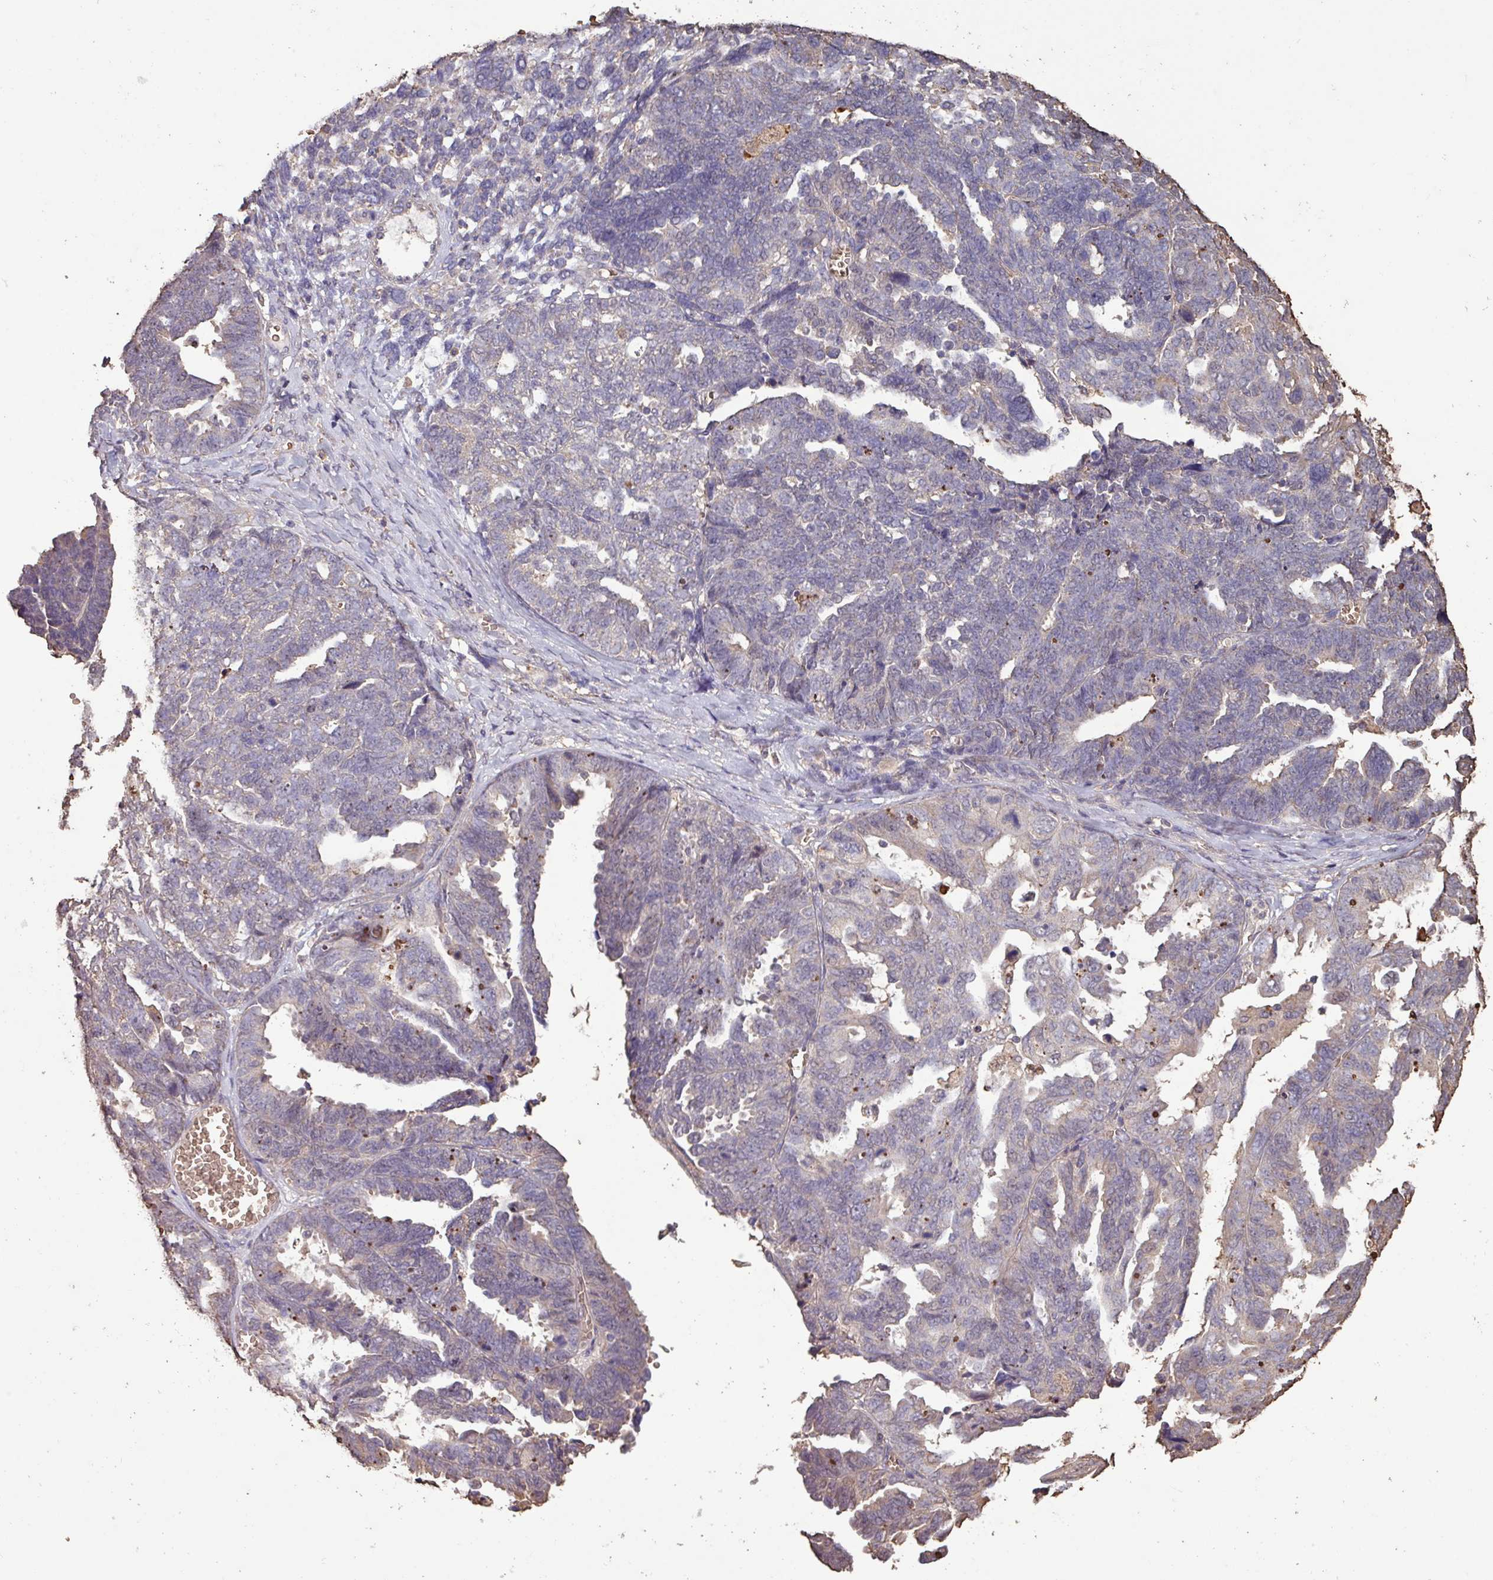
{"staining": {"intensity": "negative", "quantity": "none", "location": "none"}, "tissue": "ovarian cancer", "cell_type": "Tumor cells", "image_type": "cancer", "snomed": [{"axis": "morphology", "description": "Cystadenocarcinoma, serous, NOS"}, {"axis": "topography", "description": "Ovary"}], "caption": "Human serous cystadenocarcinoma (ovarian) stained for a protein using immunohistochemistry demonstrates no staining in tumor cells.", "gene": "CAMK2B", "patient": {"sex": "female", "age": 79}}